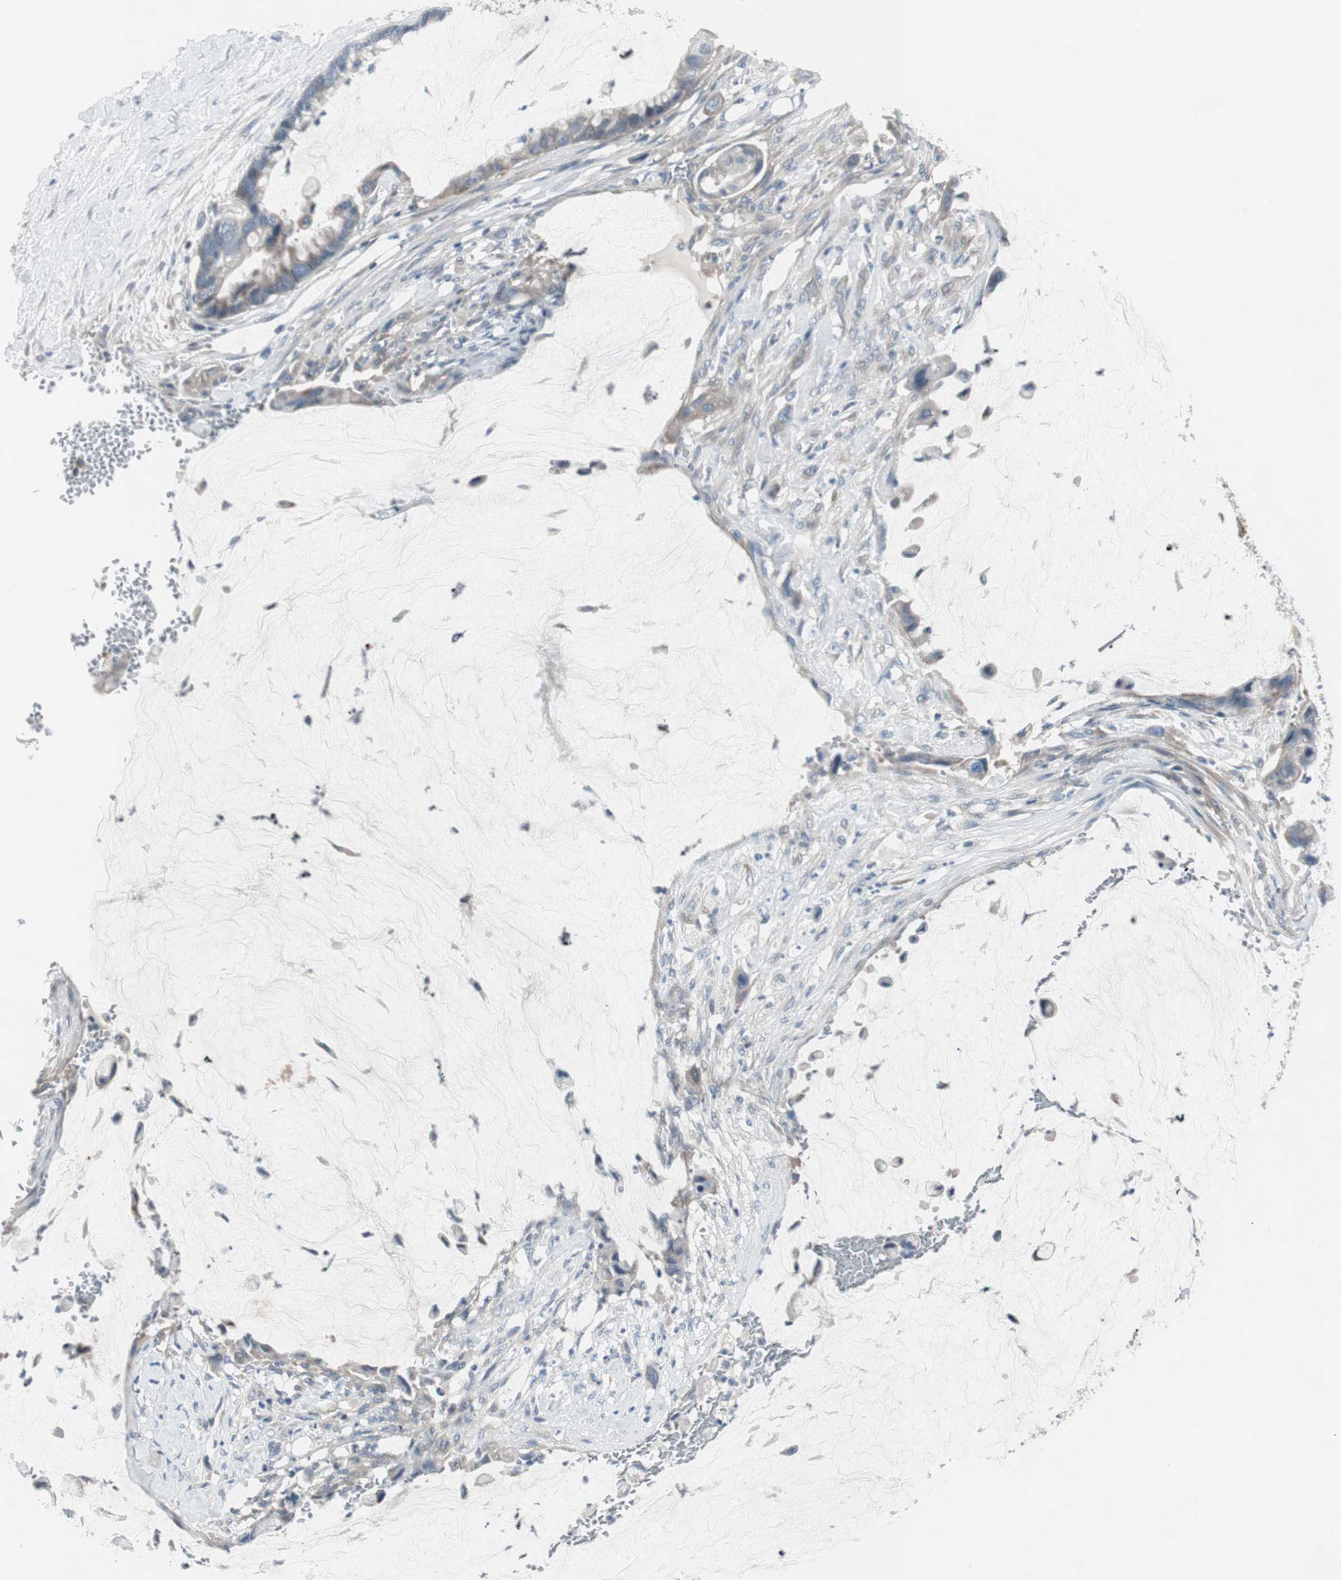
{"staining": {"intensity": "weak", "quantity": "25%-75%", "location": "cytoplasmic/membranous"}, "tissue": "pancreatic cancer", "cell_type": "Tumor cells", "image_type": "cancer", "snomed": [{"axis": "morphology", "description": "Adenocarcinoma, NOS"}, {"axis": "topography", "description": "Pancreas"}], "caption": "Tumor cells demonstrate weak cytoplasmic/membranous positivity in about 25%-75% of cells in pancreatic adenocarcinoma.", "gene": "PIGR", "patient": {"sex": "male", "age": 41}}